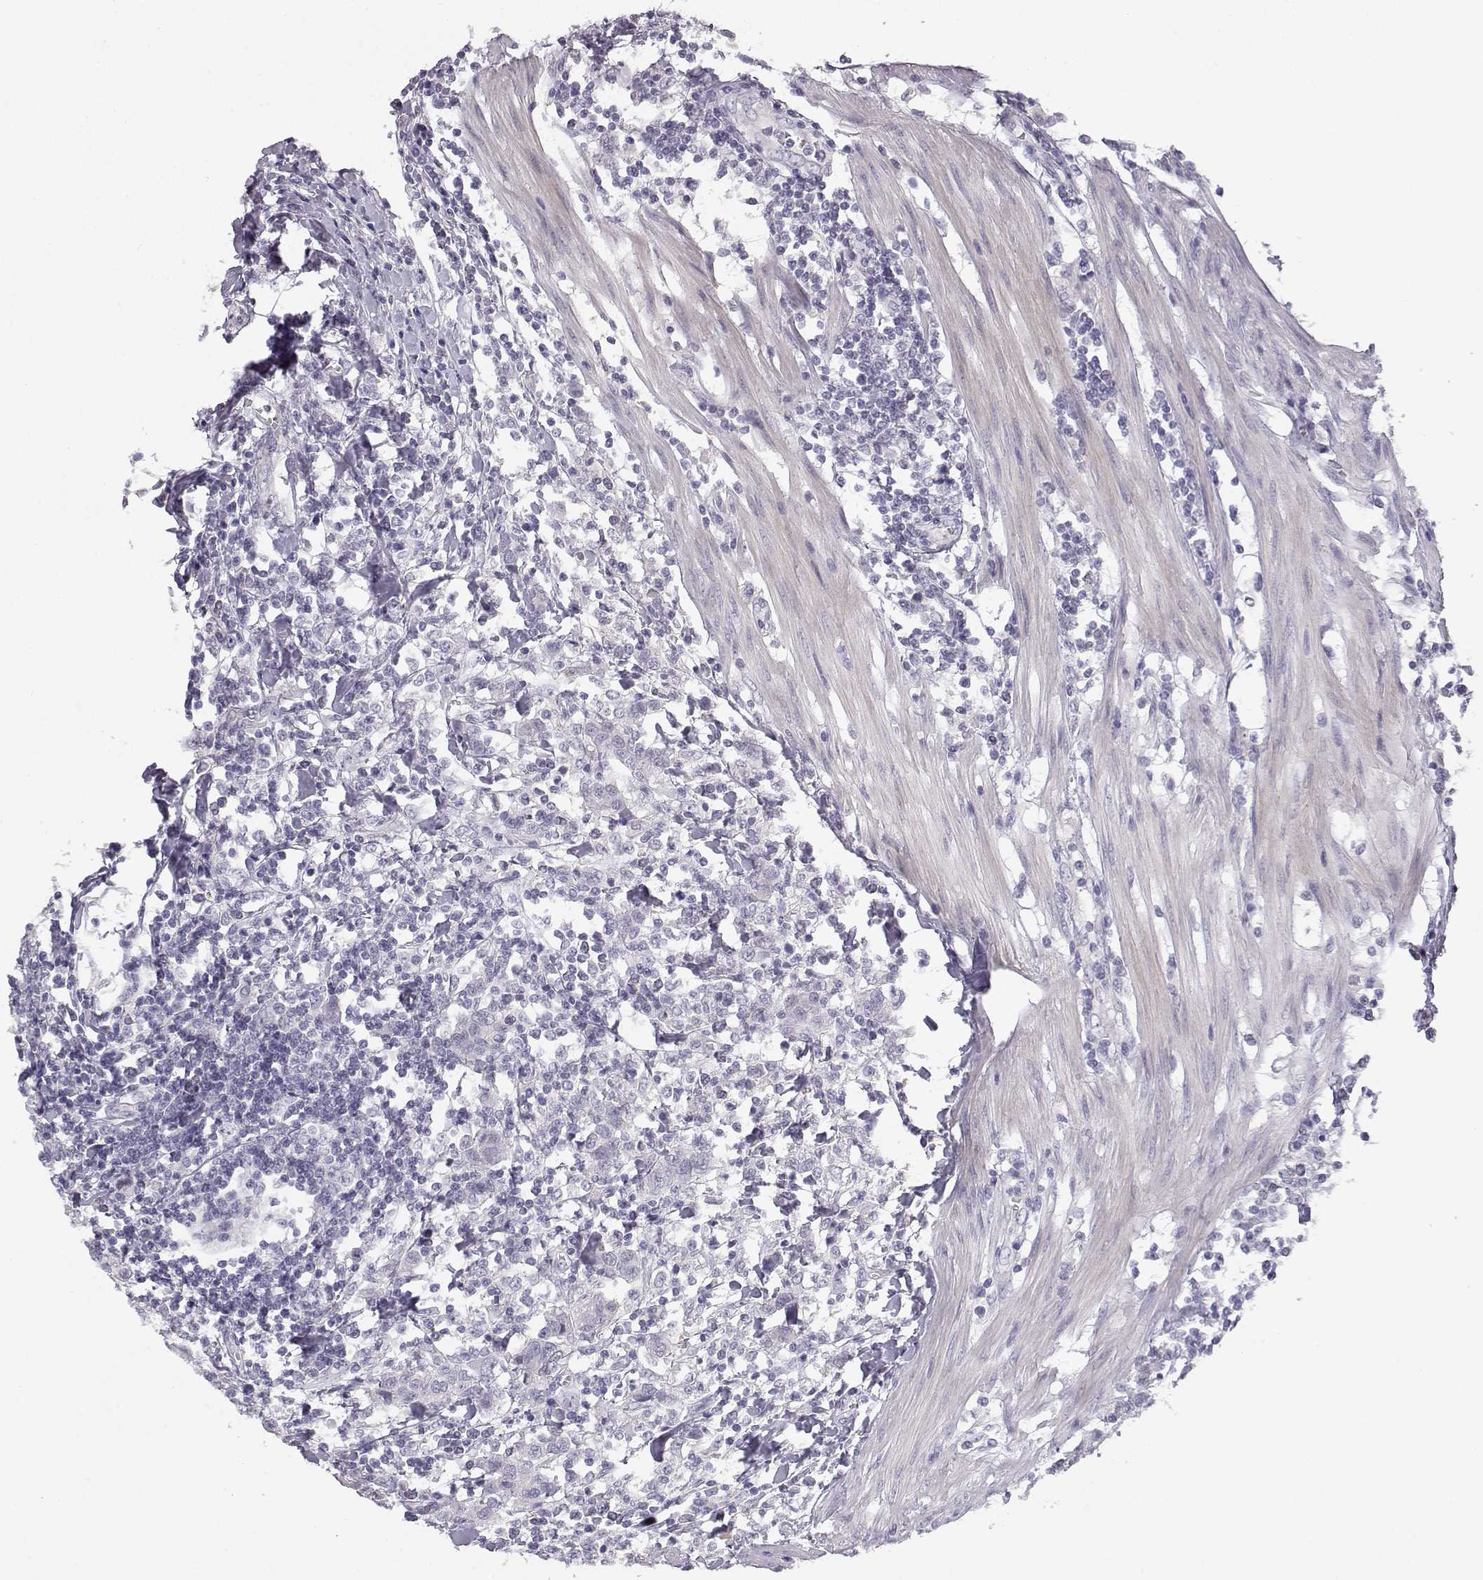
{"staining": {"intensity": "negative", "quantity": "none", "location": "none"}, "tissue": "urothelial cancer", "cell_type": "Tumor cells", "image_type": "cancer", "snomed": [{"axis": "morphology", "description": "Urothelial carcinoma, High grade"}, {"axis": "topography", "description": "Urinary bladder"}], "caption": "This is an immunohistochemistry (IHC) micrograph of urothelial carcinoma (high-grade). There is no positivity in tumor cells.", "gene": "MYCBPAP", "patient": {"sex": "female", "age": 58}}